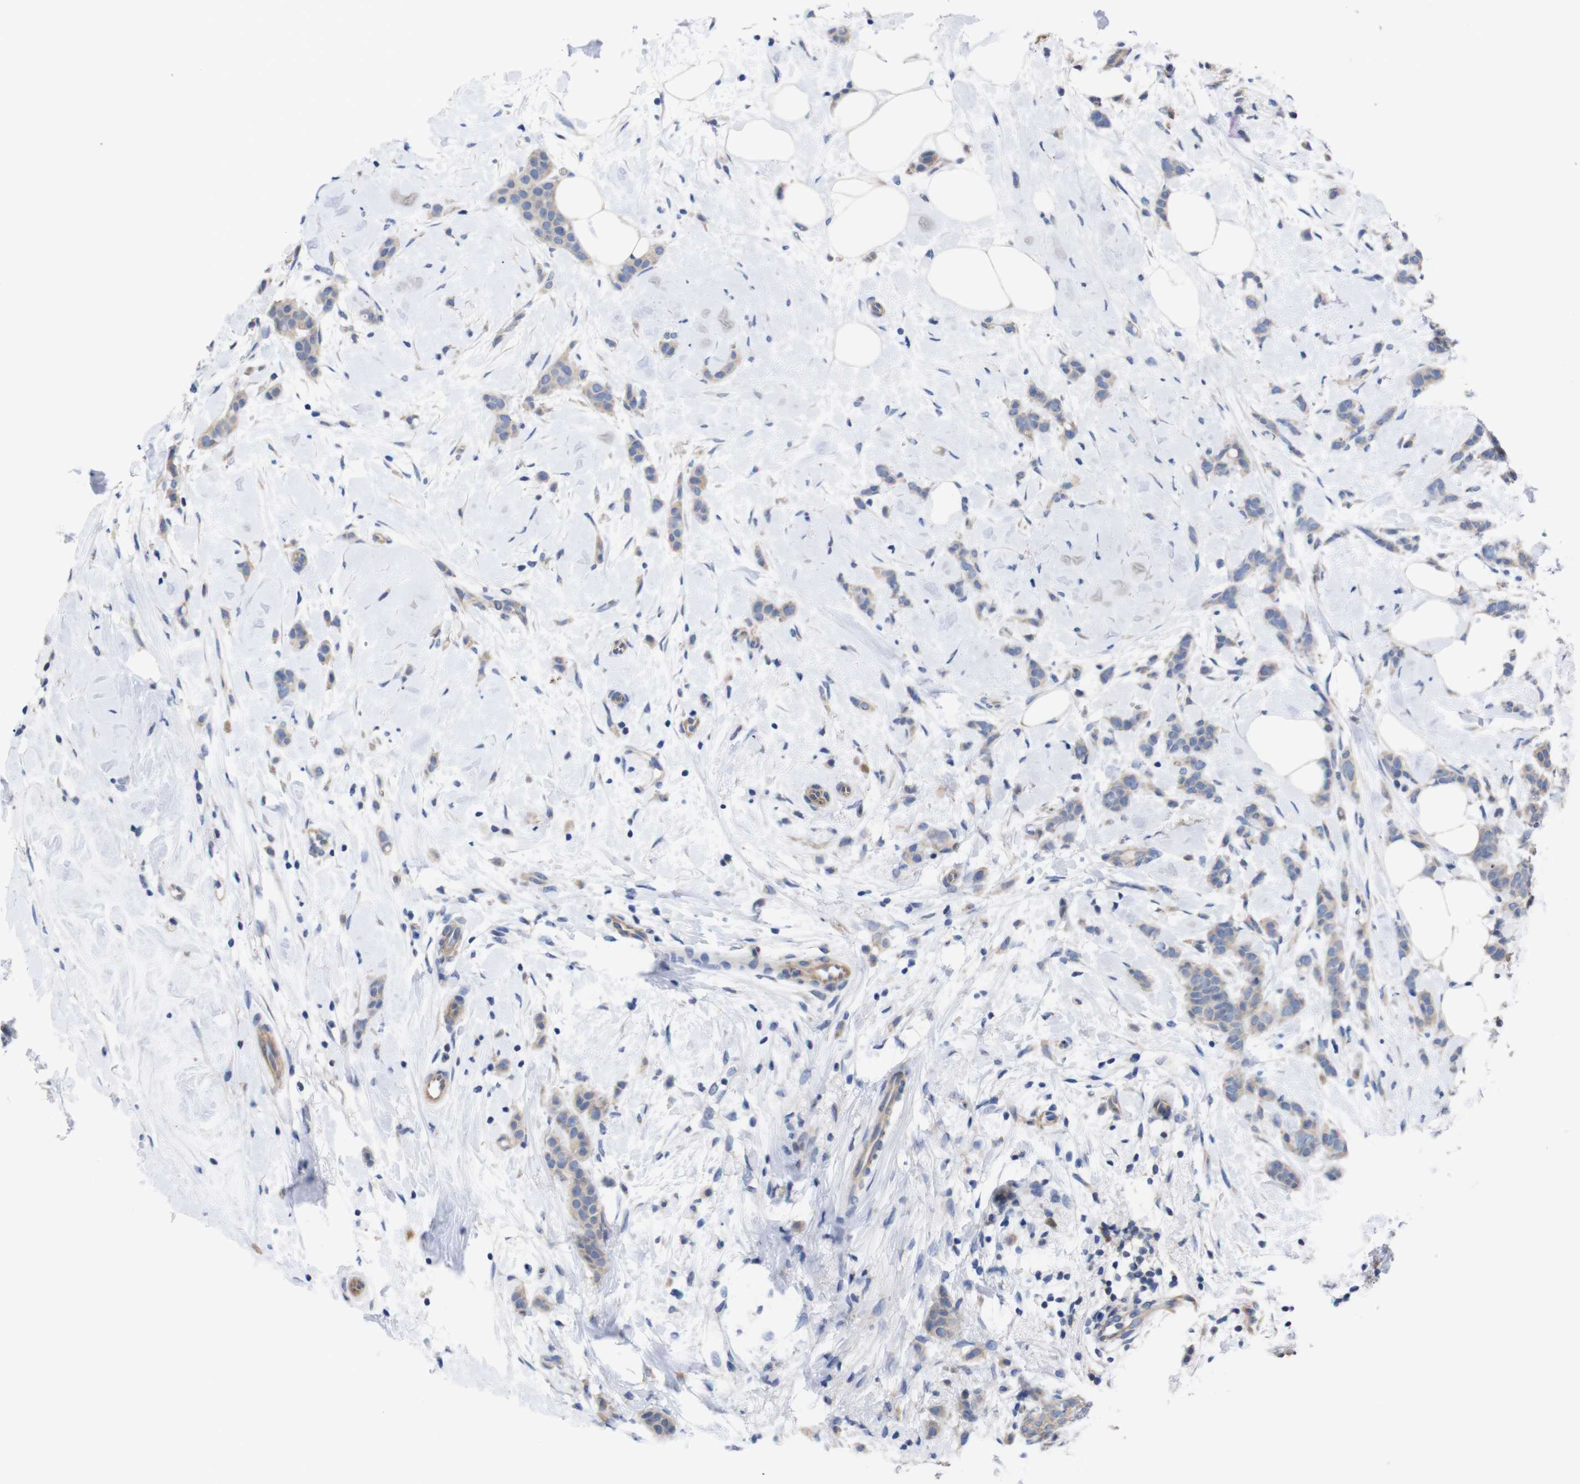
{"staining": {"intensity": "weak", "quantity": ">75%", "location": "cytoplasmic/membranous"}, "tissue": "breast cancer", "cell_type": "Tumor cells", "image_type": "cancer", "snomed": [{"axis": "morphology", "description": "Lobular carcinoma, in situ"}, {"axis": "morphology", "description": "Lobular carcinoma"}, {"axis": "topography", "description": "Breast"}], "caption": "This photomicrograph reveals IHC staining of human breast cancer, with low weak cytoplasmic/membranous staining in approximately >75% of tumor cells.", "gene": "USH1C", "patient": {"sex": "female", "age": 41}}